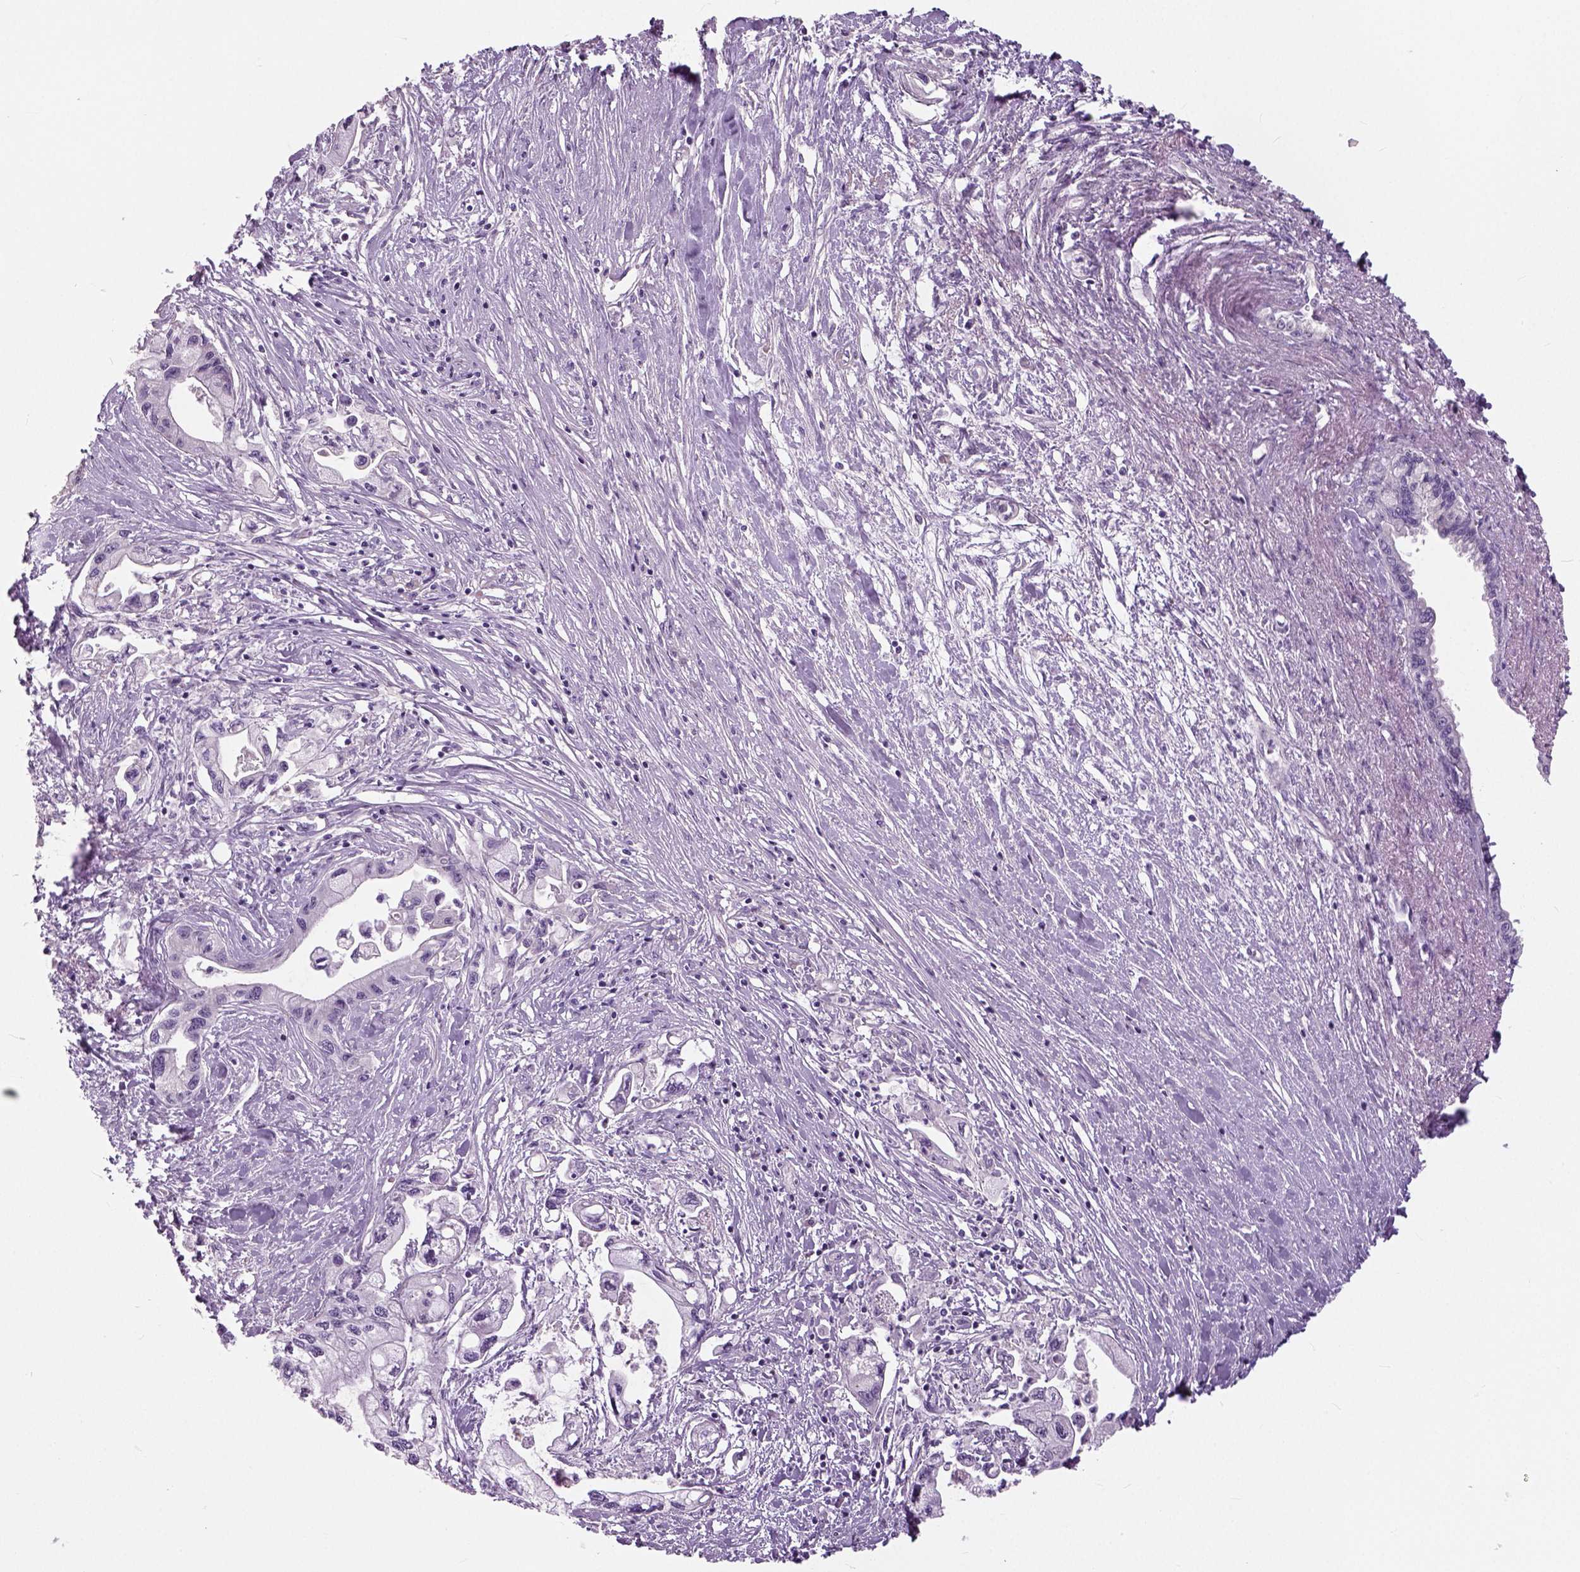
{"staining": {"intensity": "negative", "quantity": "none", "location": "none"}, "tissue": "pancreatic cancer", "cell_type": "Tumor cells", "image_type": "cancer", "snomed": [{"axis": "morphology", "description": "Adenocarcinoma, NOS"}, {"axis": "topography", "description": "Pancreas"}], "caption": "An IHC image of adenocarcinoma (pancreatic) is shown. There is no staining in tumor cells of adenocarcinoma (pancreatic).", "gene": "NECAB1", "patient": {"sex": "male", "age": 61}}